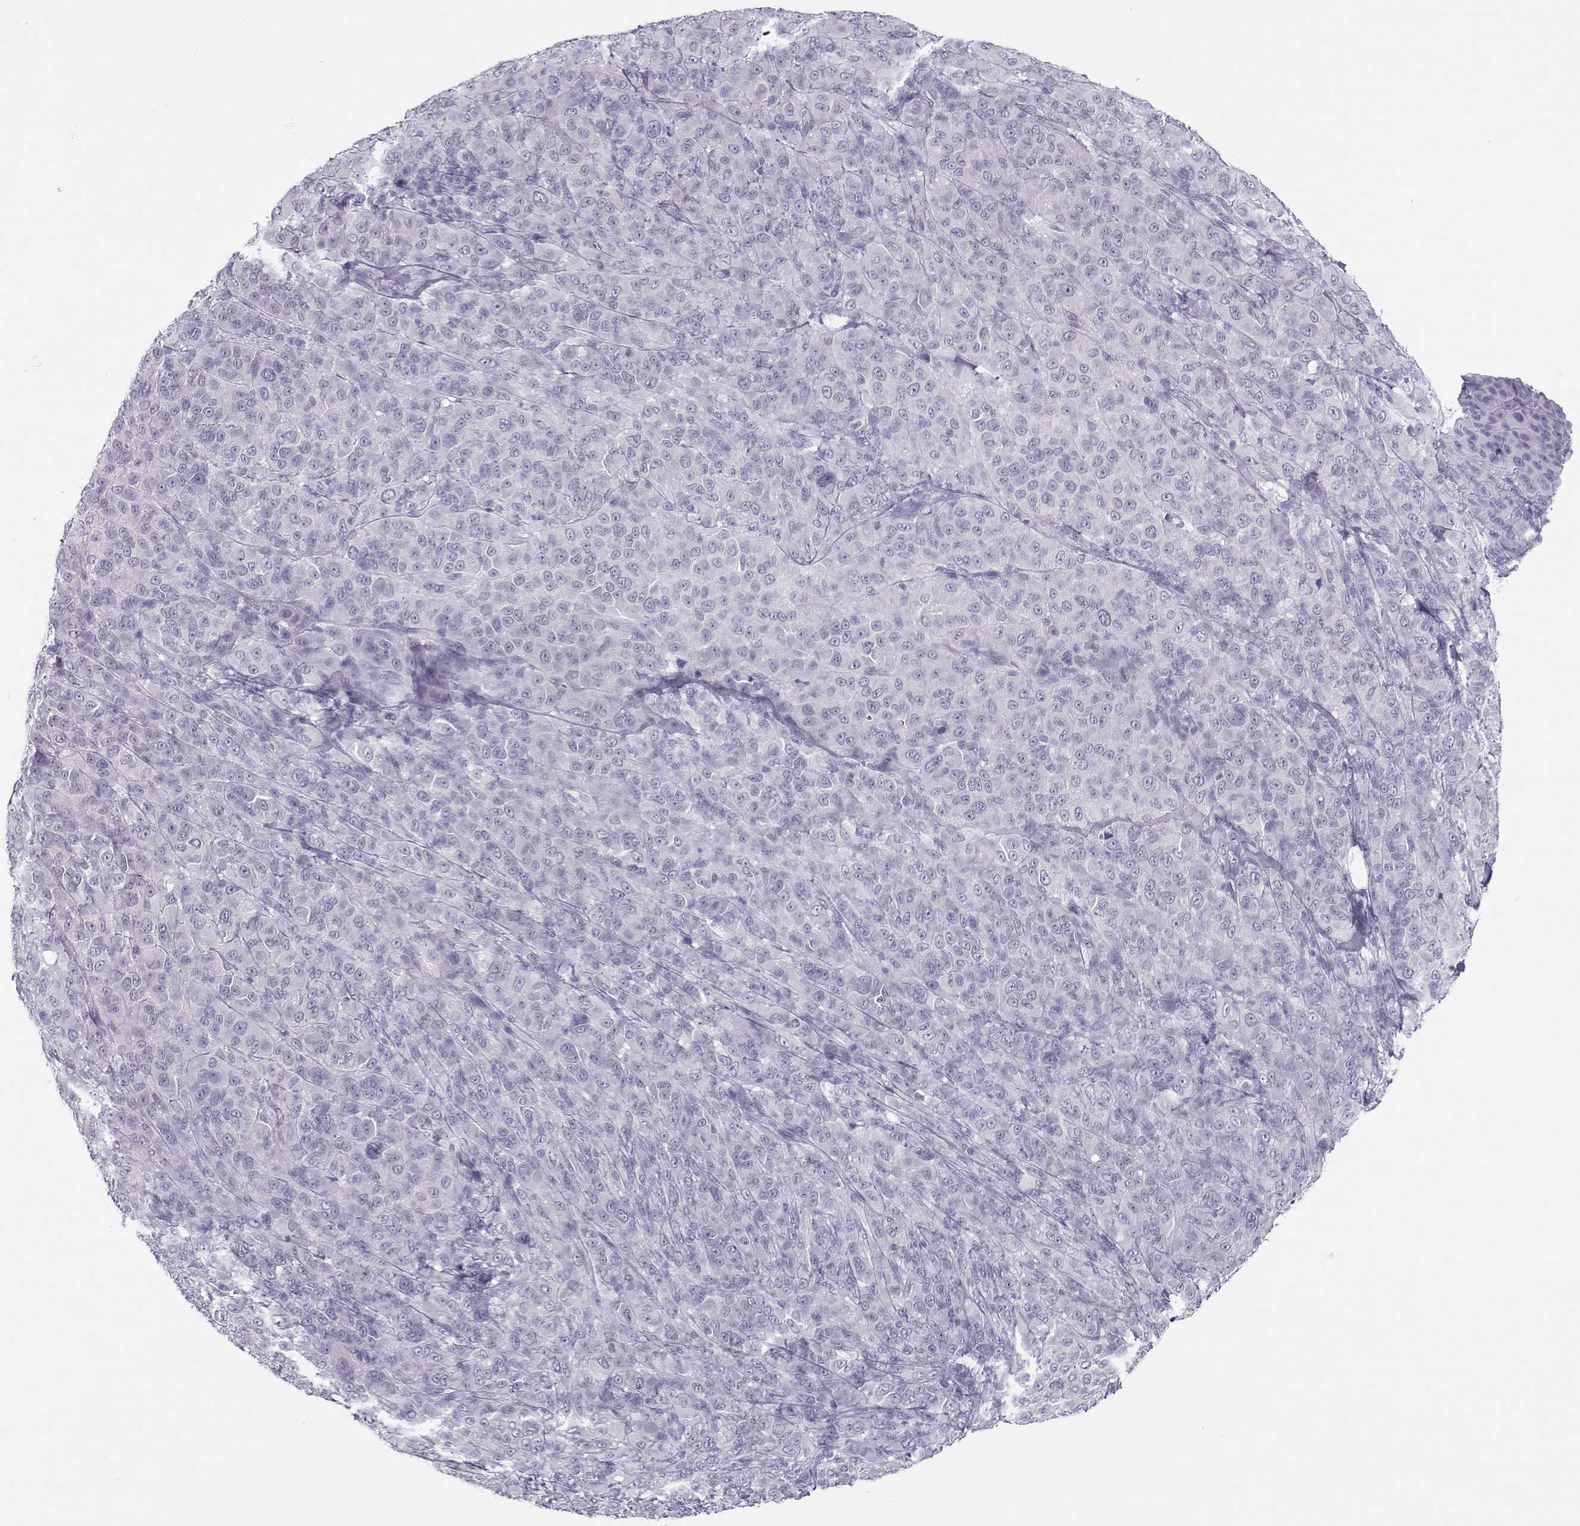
{"staining": {"intensity": "negative", "quantity": "none", "location": "none"}, "tissue": "melanoma", "cell_type": "Tumor cells", "image_type": "cancer", "snomed": [{"axis": "morphology", "description": "Malignant melanoma, NOS"}, {"axis": "topography", "description": "Skin"}], "caption": "Malignant melanoma was stained to show a protein in brown. There is no significant expression in tumor cells.", "gene": "CFAP77", "patient": {"sex": "female", "age": 87}}